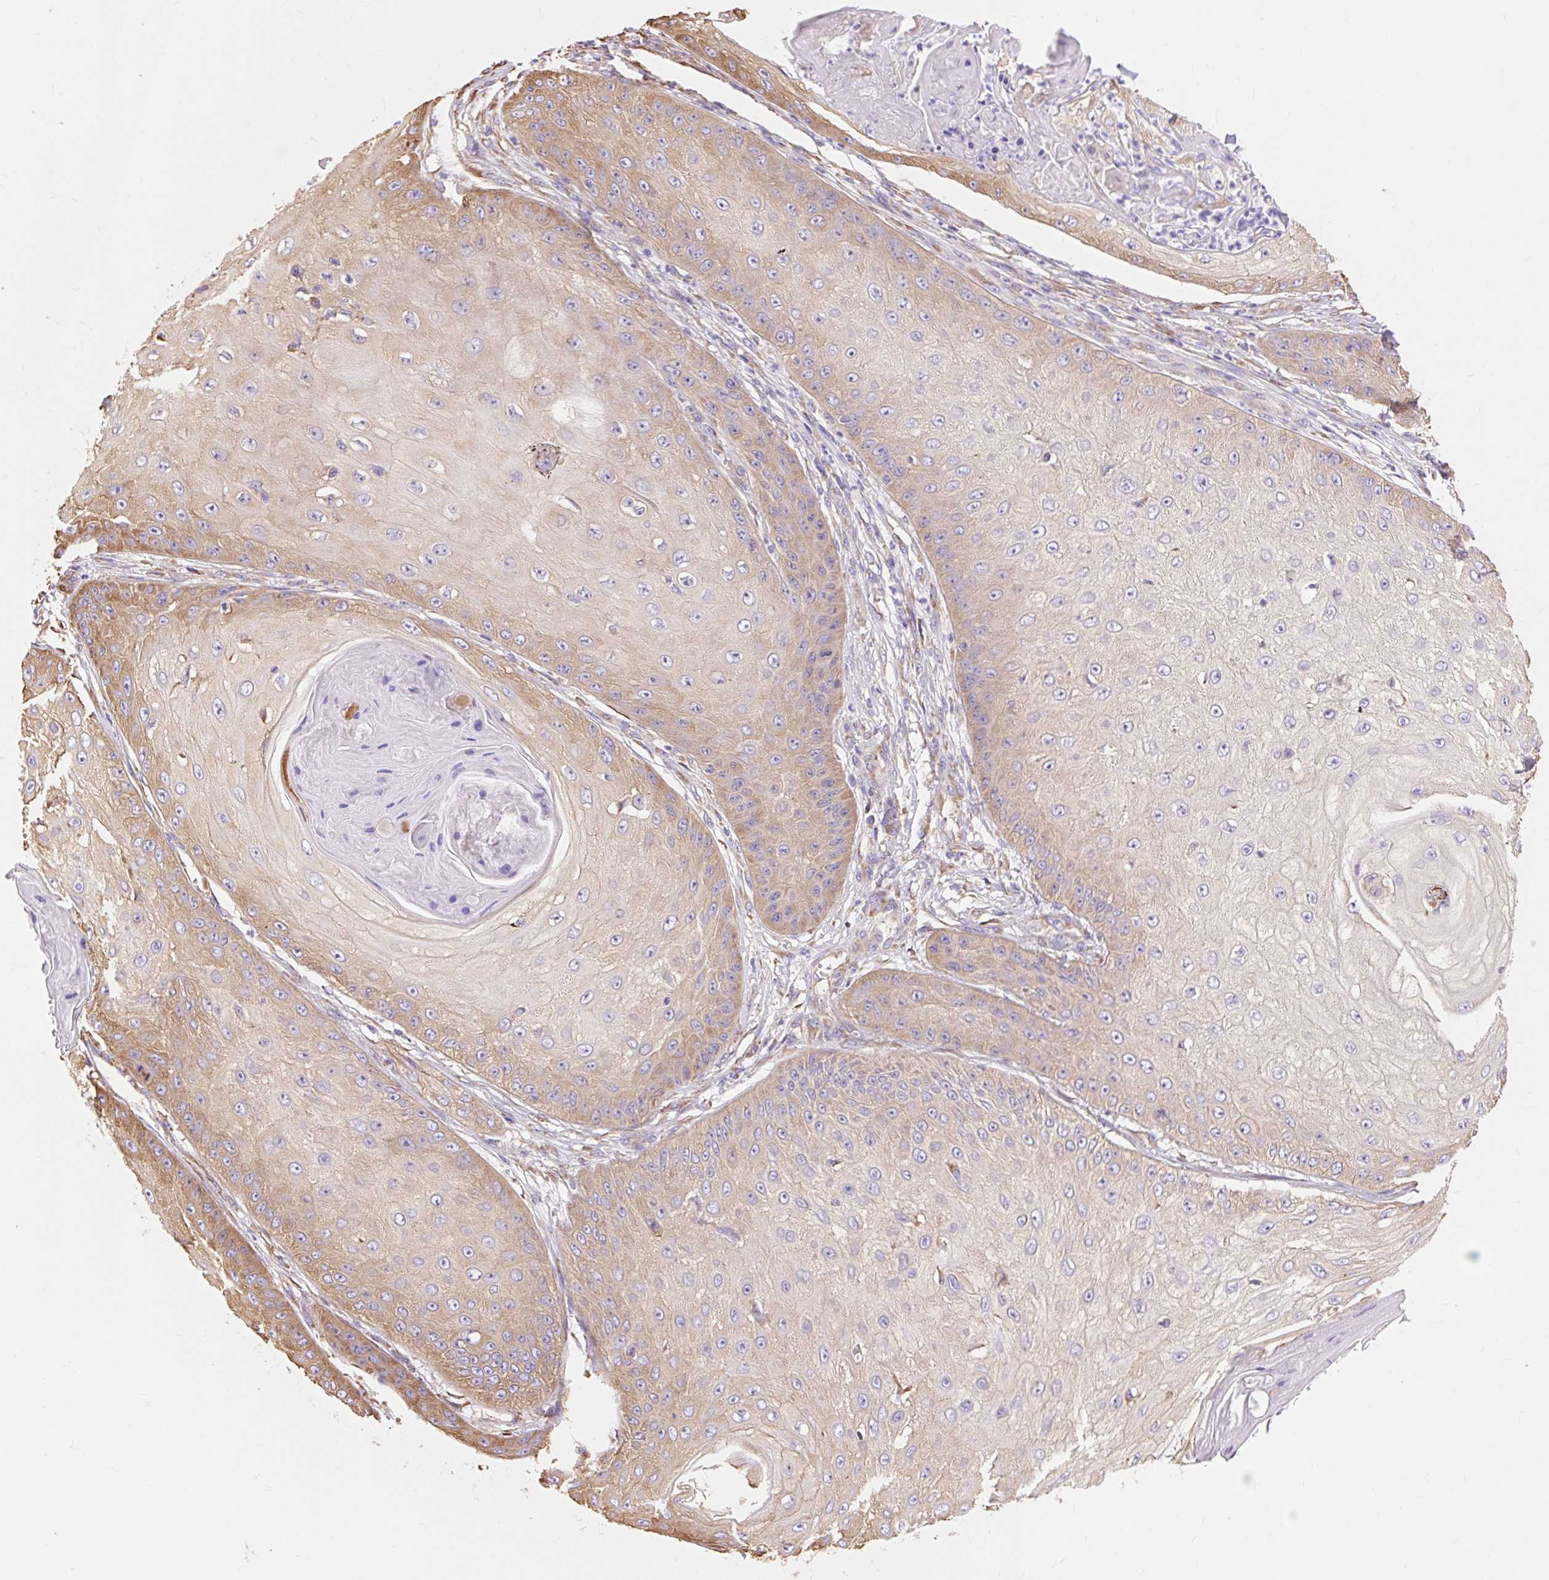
{"staining": {"intensity": "weak", "quantity": ">75%", "location": "cytoplasmic/membranous"}, "tissue": "skin cancer", "cell_type": "Tumor cells", "image_type": "cancer", "snomed": [{"axis": "morphology", "description": "Squamous cell carcinoma, NOS"}, {"axis": "topography", "description": "Skin"}], "caption": "Skin cancer (squamous cell carcinoma) stained with DAB immunohistochemistry (IHC) displays low levels of weak cytoplasmic/membranous expression in about >75% of tumor cells. The staining is performed using DAB (3,3'-diaminobenzidine) brown chromogen to label protein expression. The nuclei are counter-stained blue using hematoxylin.", "gene": "RPS17", "patient": {"sex": "male", "age": 70}}